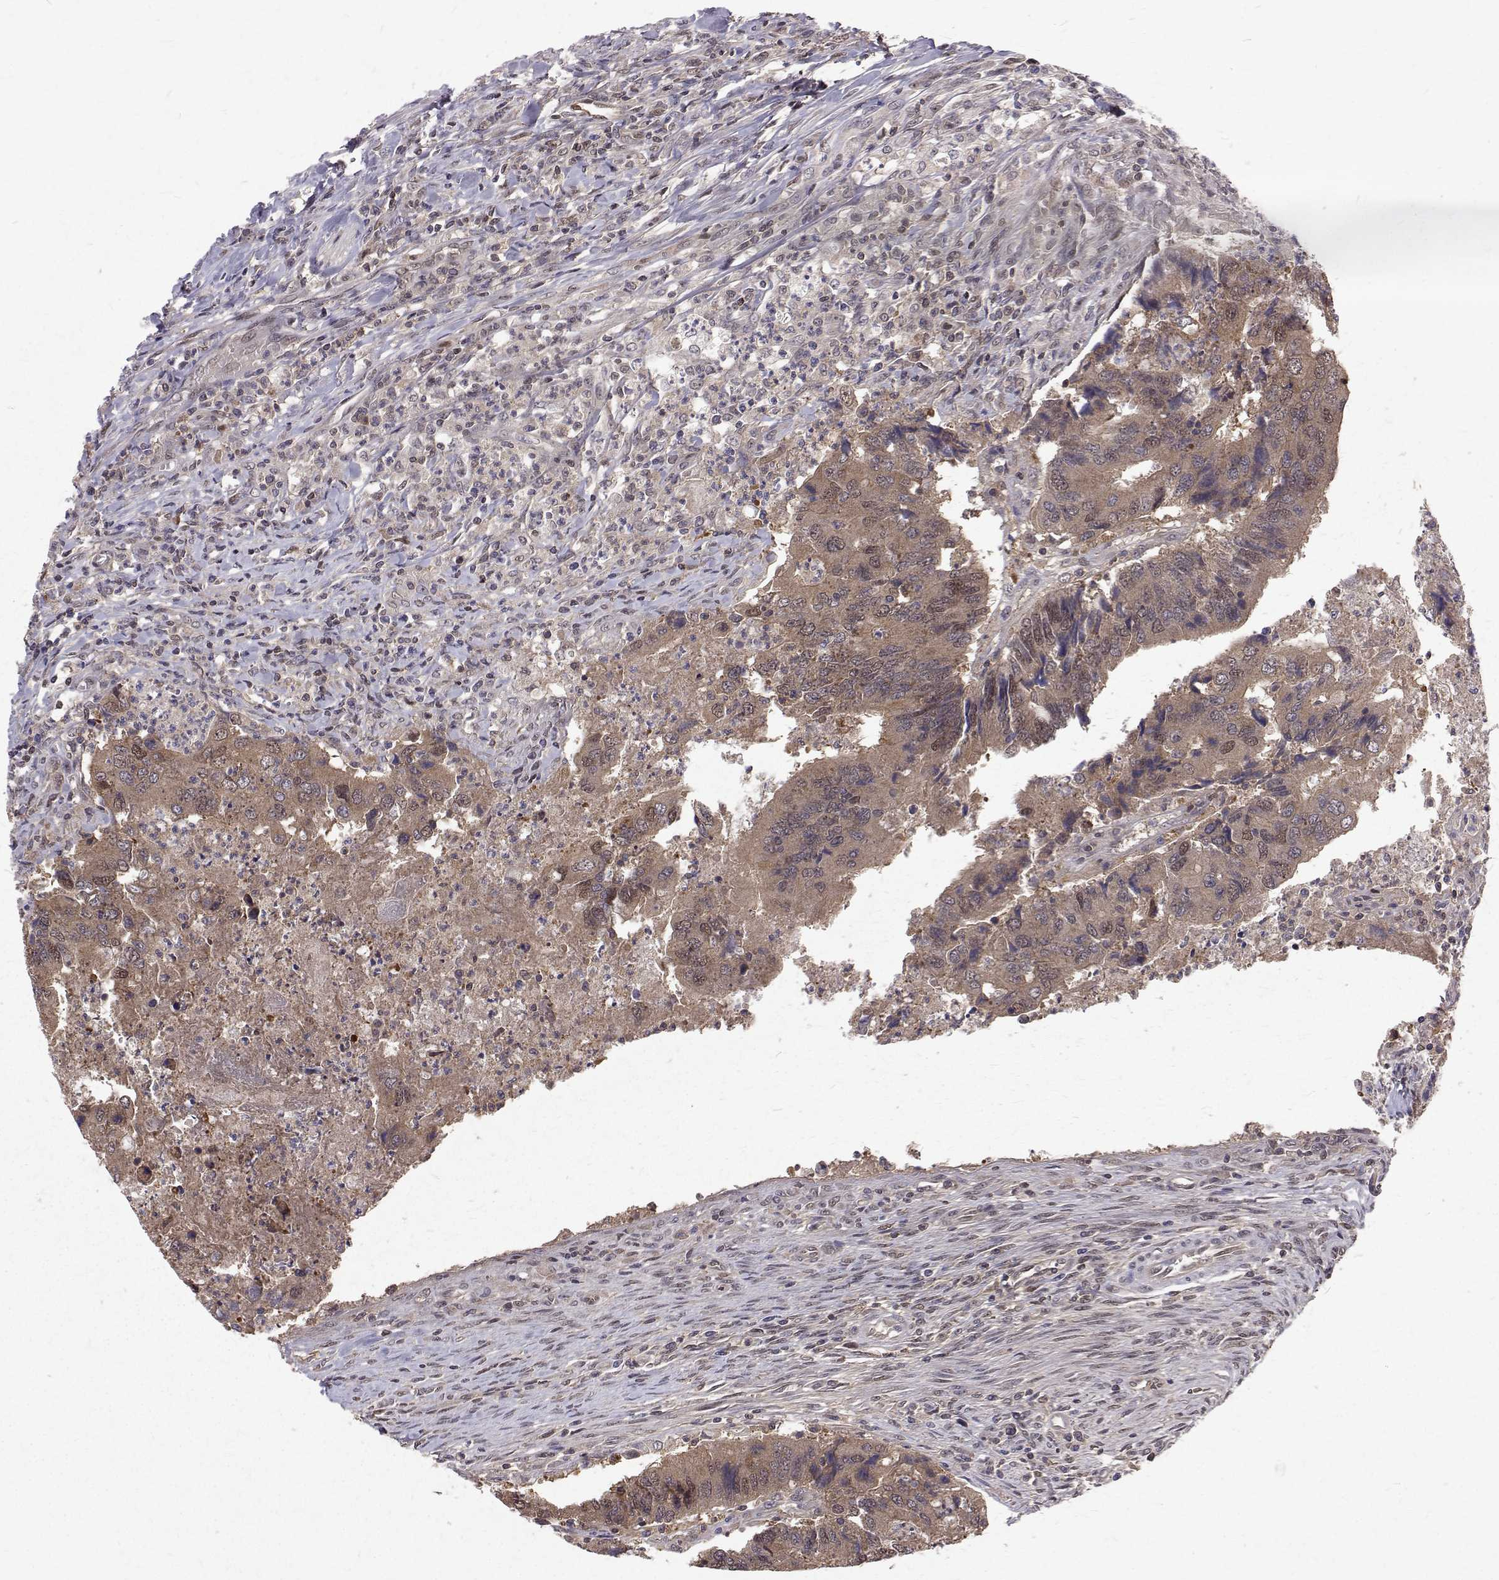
{"staining": {"intensity": "weak", "quantity": ">75%", "location": "cytoplasmic/membranous,nuclear"}, "tissue": "colorectal cancer", "cell_type": "Tumor cells", "image_type": "cancer", "snomed": [{"axis": "morphology", "description": "Adenocarcinoma, NOS"}, {"axis": "topography", "description": "Colon"}], "caption": "Colorectal cancer (adenocarcinoma) tissue shows weak cytoplasmic/membranous and nuclear expression in about >75% of tumor cells, visualized by immunohistochemistry. The protein is stained brown, and the nuclei are stained in blue (DAB (3,3'-diaminobenzidine) IHC with brightfield microscopy, high magnification).", "gene": "NIF3L1", "patient": {"sex": "female", "age": 67}}